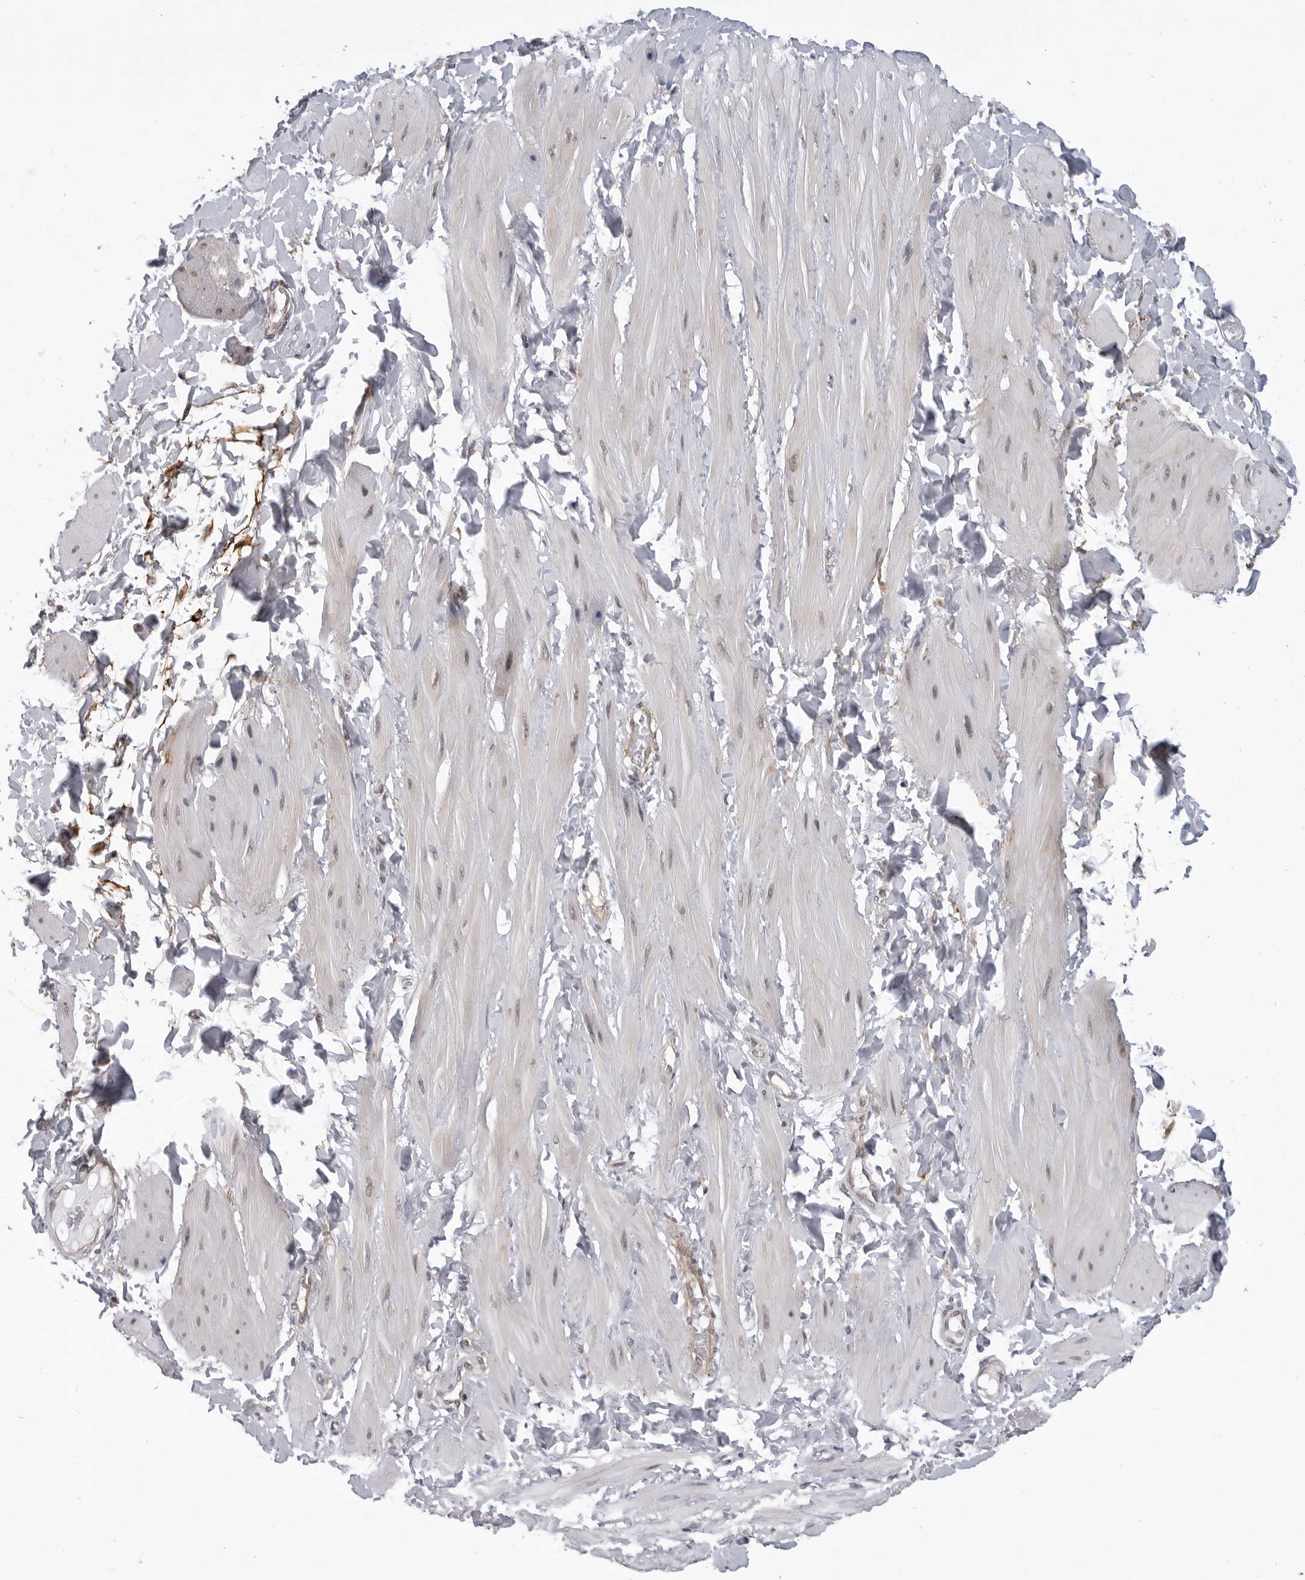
{"staining": {"intensity": "negative", "quantity": "none", "location": "none"}, "tissue": "adipose tissue", "cell_type": "Adipocytes", "image_type": "normal", "snomed": [{"axis": "morphology", "description": "Normal tissue, NOS"}, {"axis": "topography", "description": "Adipose tissue"}, {"axis": "topography", "description": "Vascular tissue"}, {"axis": "topography", "description": "Peripheral nerve tissue"}], "caption": "An immunohistochemistry histopathology image of normal adipose tissue is shown. There is no staining in adipocytes of adipose tissue. Brightfield microscopy of immunohistochemistry stained with DAB (brown) and hematoxylin (blue), captured at high magnification.", "gene": "KIAA1614", "patient": {"sex": "male", "age": 25}}